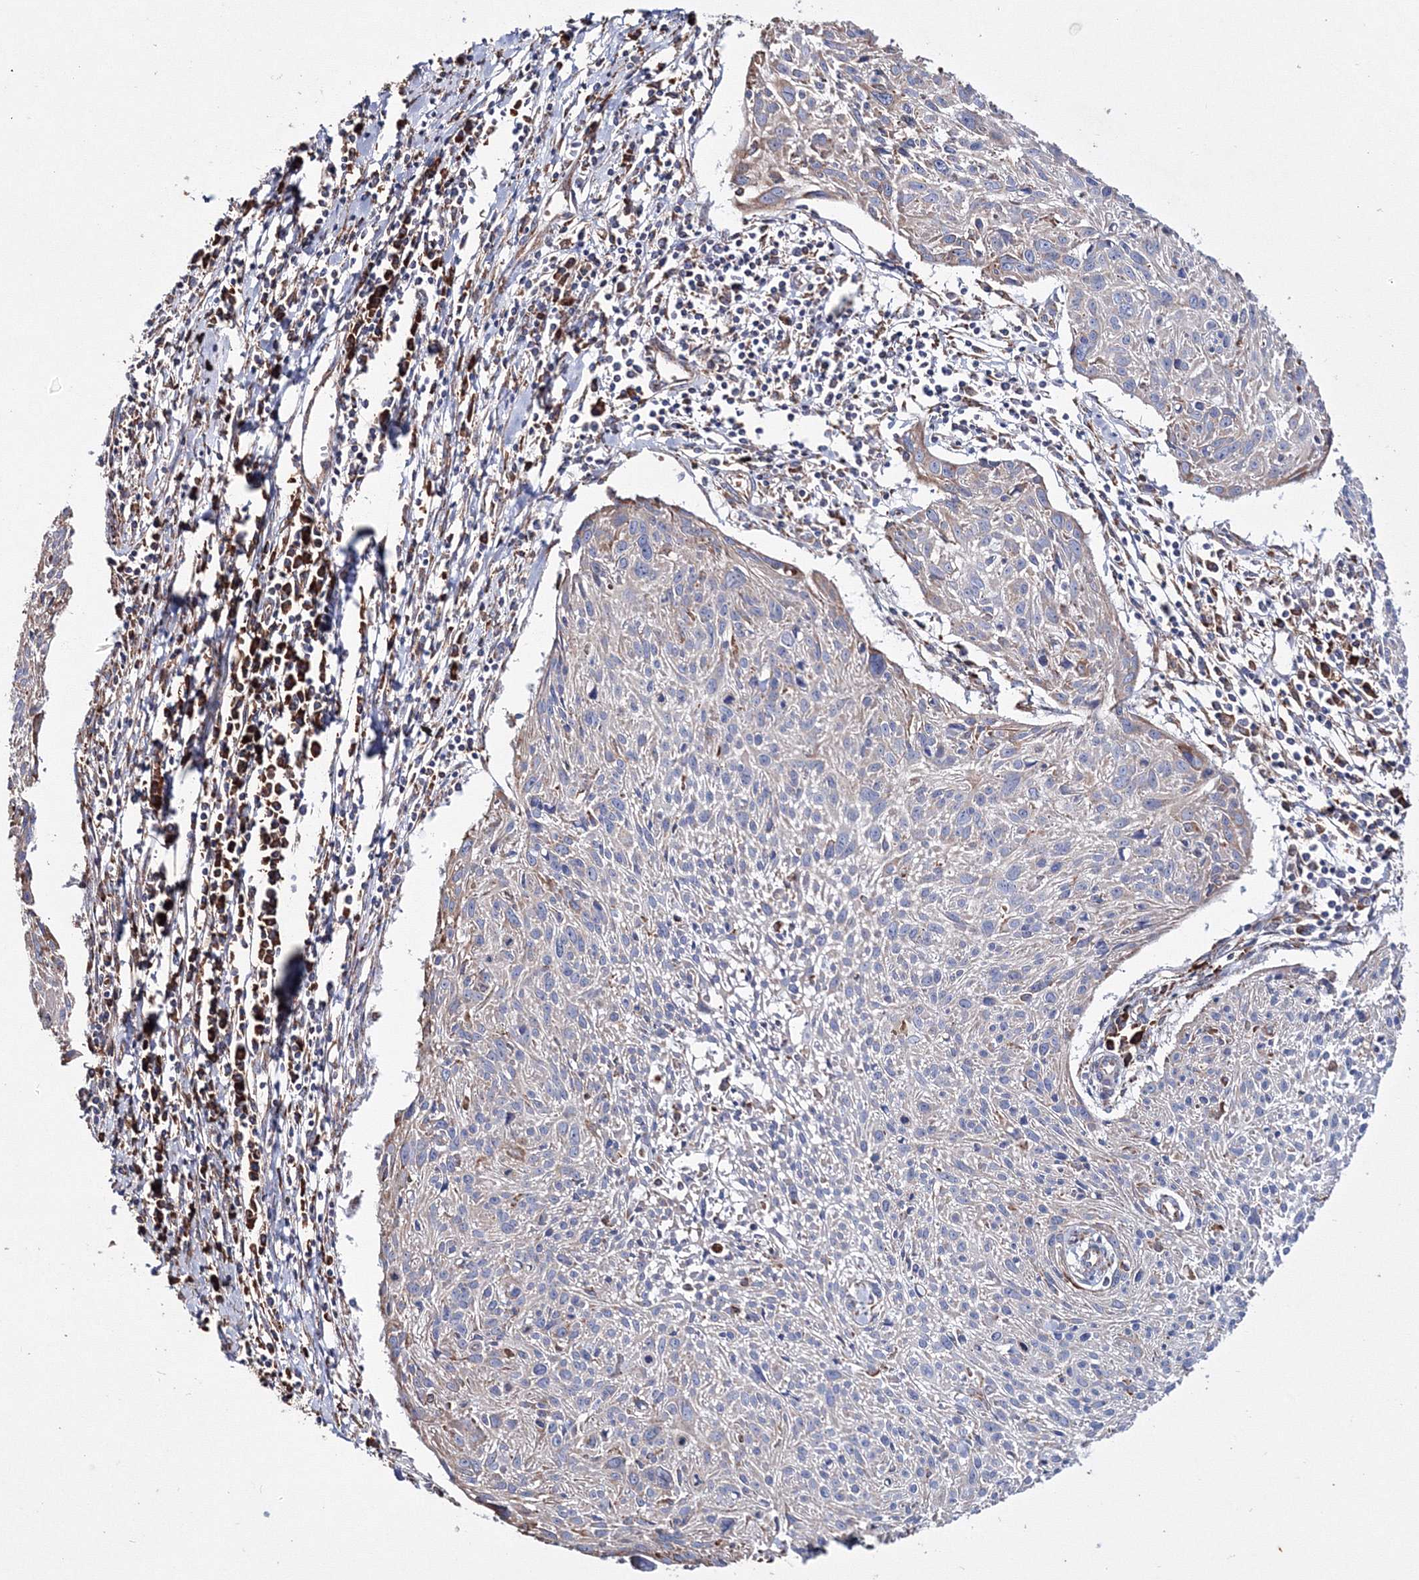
{"staining": {"intensity": "weak", "quantity": "<25%", "location": "cytoplasmic/membranous"}, "tissue": "cervical cancer", "cell_type": "Tumor cells", "image_type": "cancer", "snomed": [{"axis": "morphology", "description": "Squamous cell carcinoma, NOS"}, {"axis": "topography", "description": "Cervix"}], "caption": "Squamous cell carcinoma (cervical) stained for a protein using immunohistochemistry demonstrates no expression tumor cells.", "gene": "VPS8", "patient": {"sex": "female", "age": 51}}